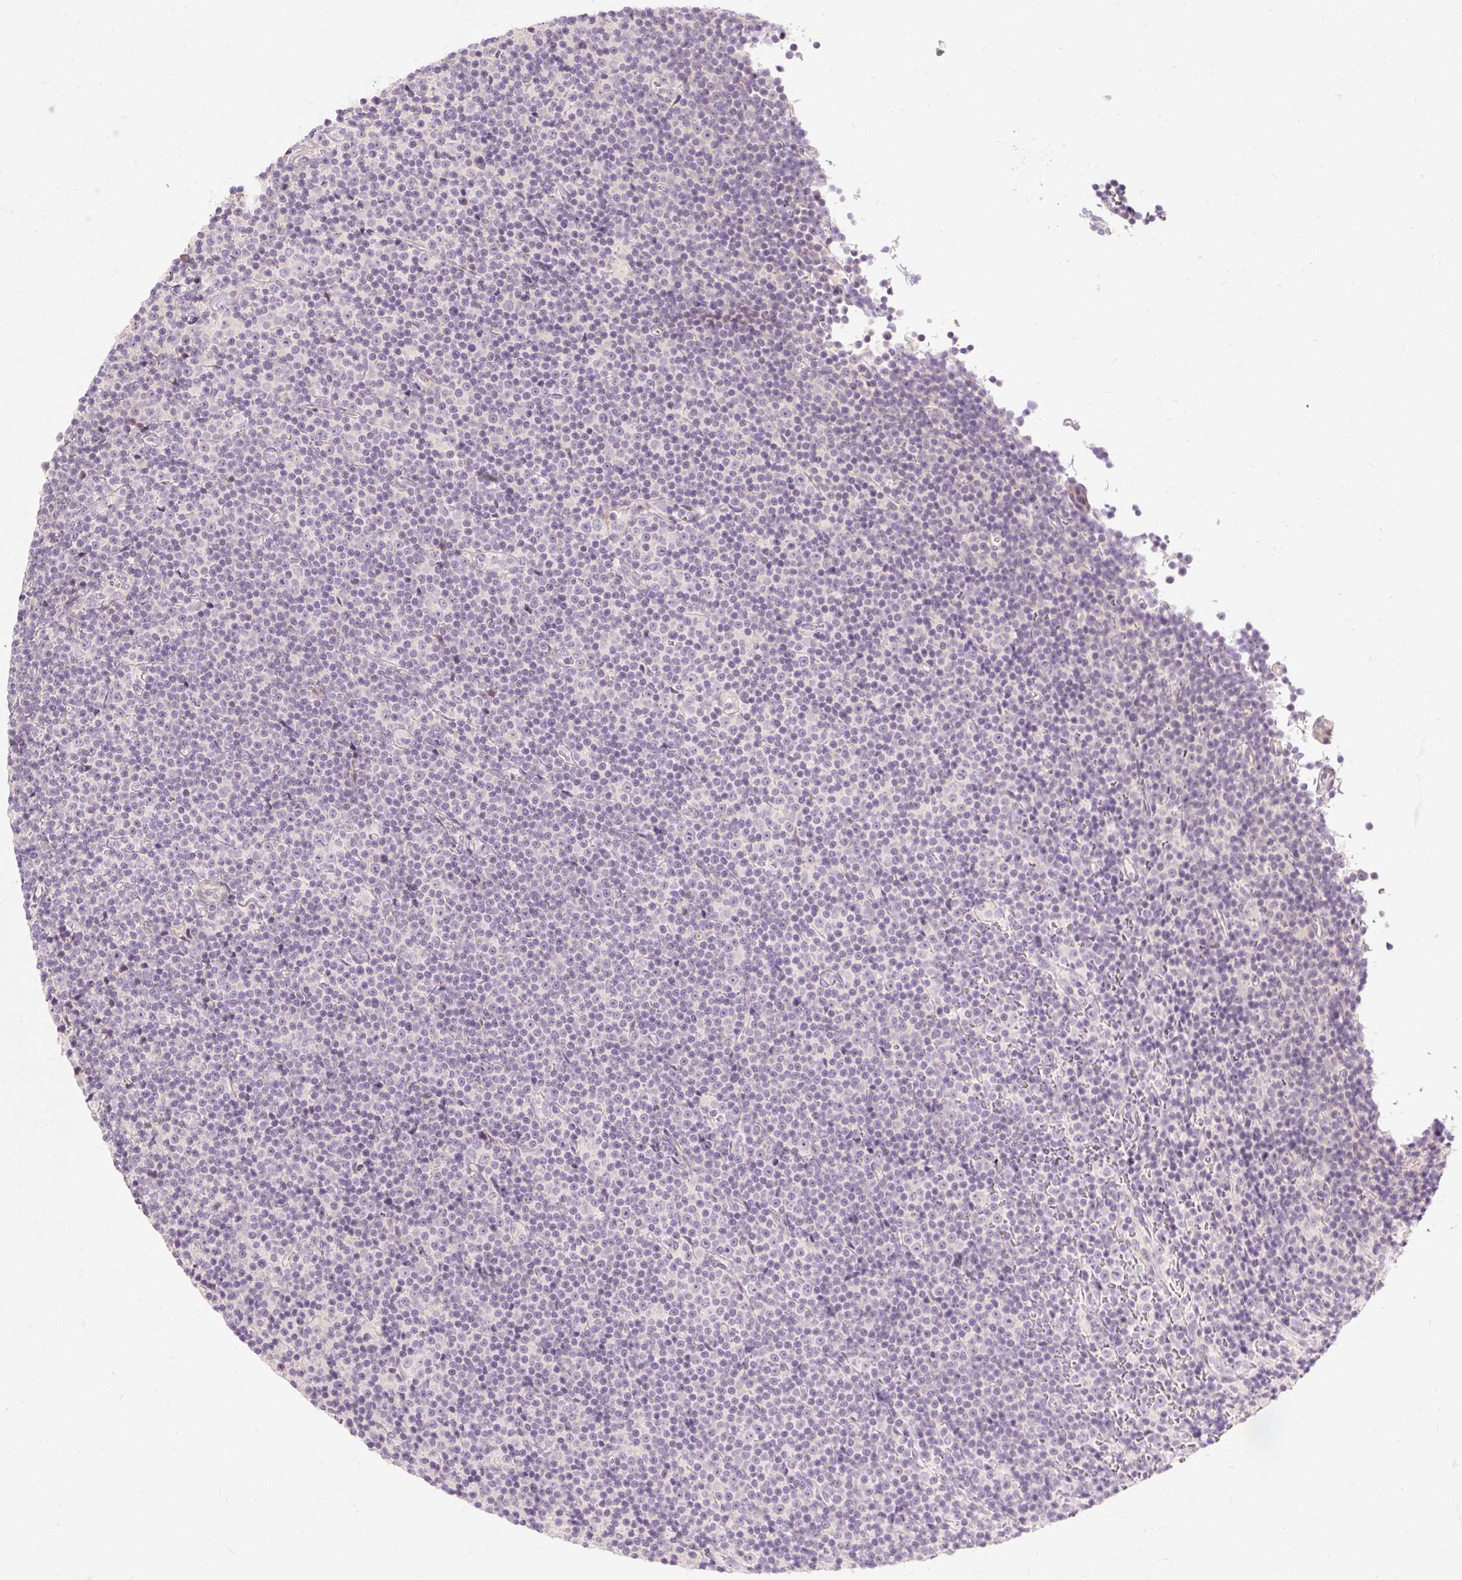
{"staining": {"intensity": "negative", "quantity": "none", "location": "none"}, "tissue": "lymphoma", "cell_type": "Tumor cells", "image_type": "cancer", "snomed": [{"axis": "morphology", "description": "Malignant lymphoma, non-Hodgkin's type, Low grade"}, {"axis": "topography", "description": "Lymph node"}], "caption": "Malignant lymphoma, non-Hodgkin's type (low-grade) stained for a protein using IHC reveals no staining tumor cells.", "gene": "CAPN3", "patient": {"sex": "female", "age": 67}}